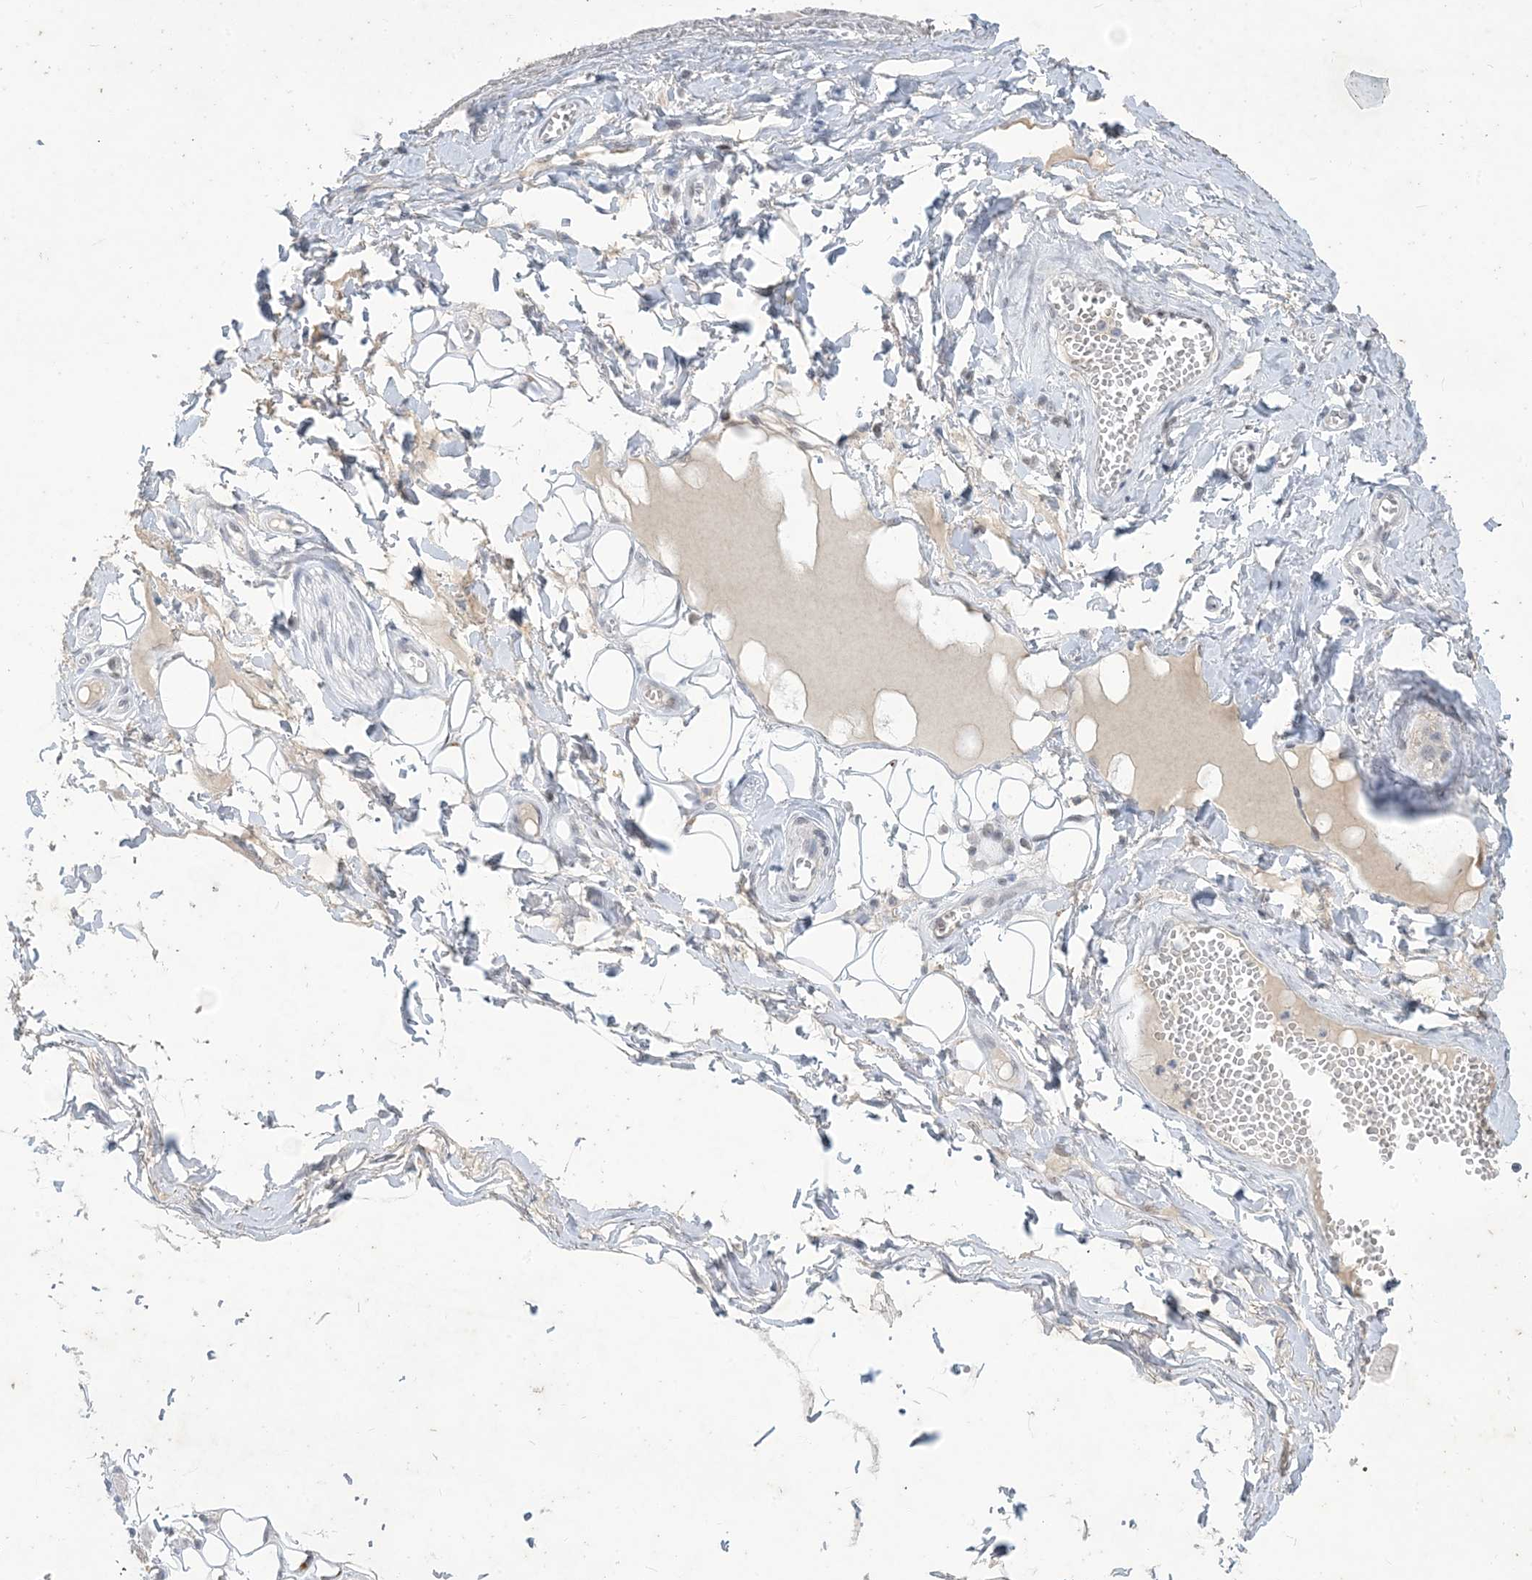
{"staining": {"intensity": "negative", "quantity": "none", "location": "none"}, "tissue": "adipose tissue", "cell_type": "Adipocytes", "image_type": "normal", "snomed": [{"axis": "morphology", "description": "Normal tissue, NOS"}, {"axis": "morphology", "description": "Inflammation, NOS"}, {"axis": "topography", "description": "Salivary gland"}, {"axis": "topography", "description": "Peripheral nerve tissue"}], "caption": "Adipocytes show no significant protein expression in normal adipose tissue. The staining was performed using DAB to visualize the protein expression in brown, while the nuclei were stained in blue with hematoxylin (Magnification: 20x).", "gene": "ZNF674", "patient": {"sex": "female", "age": 75}}